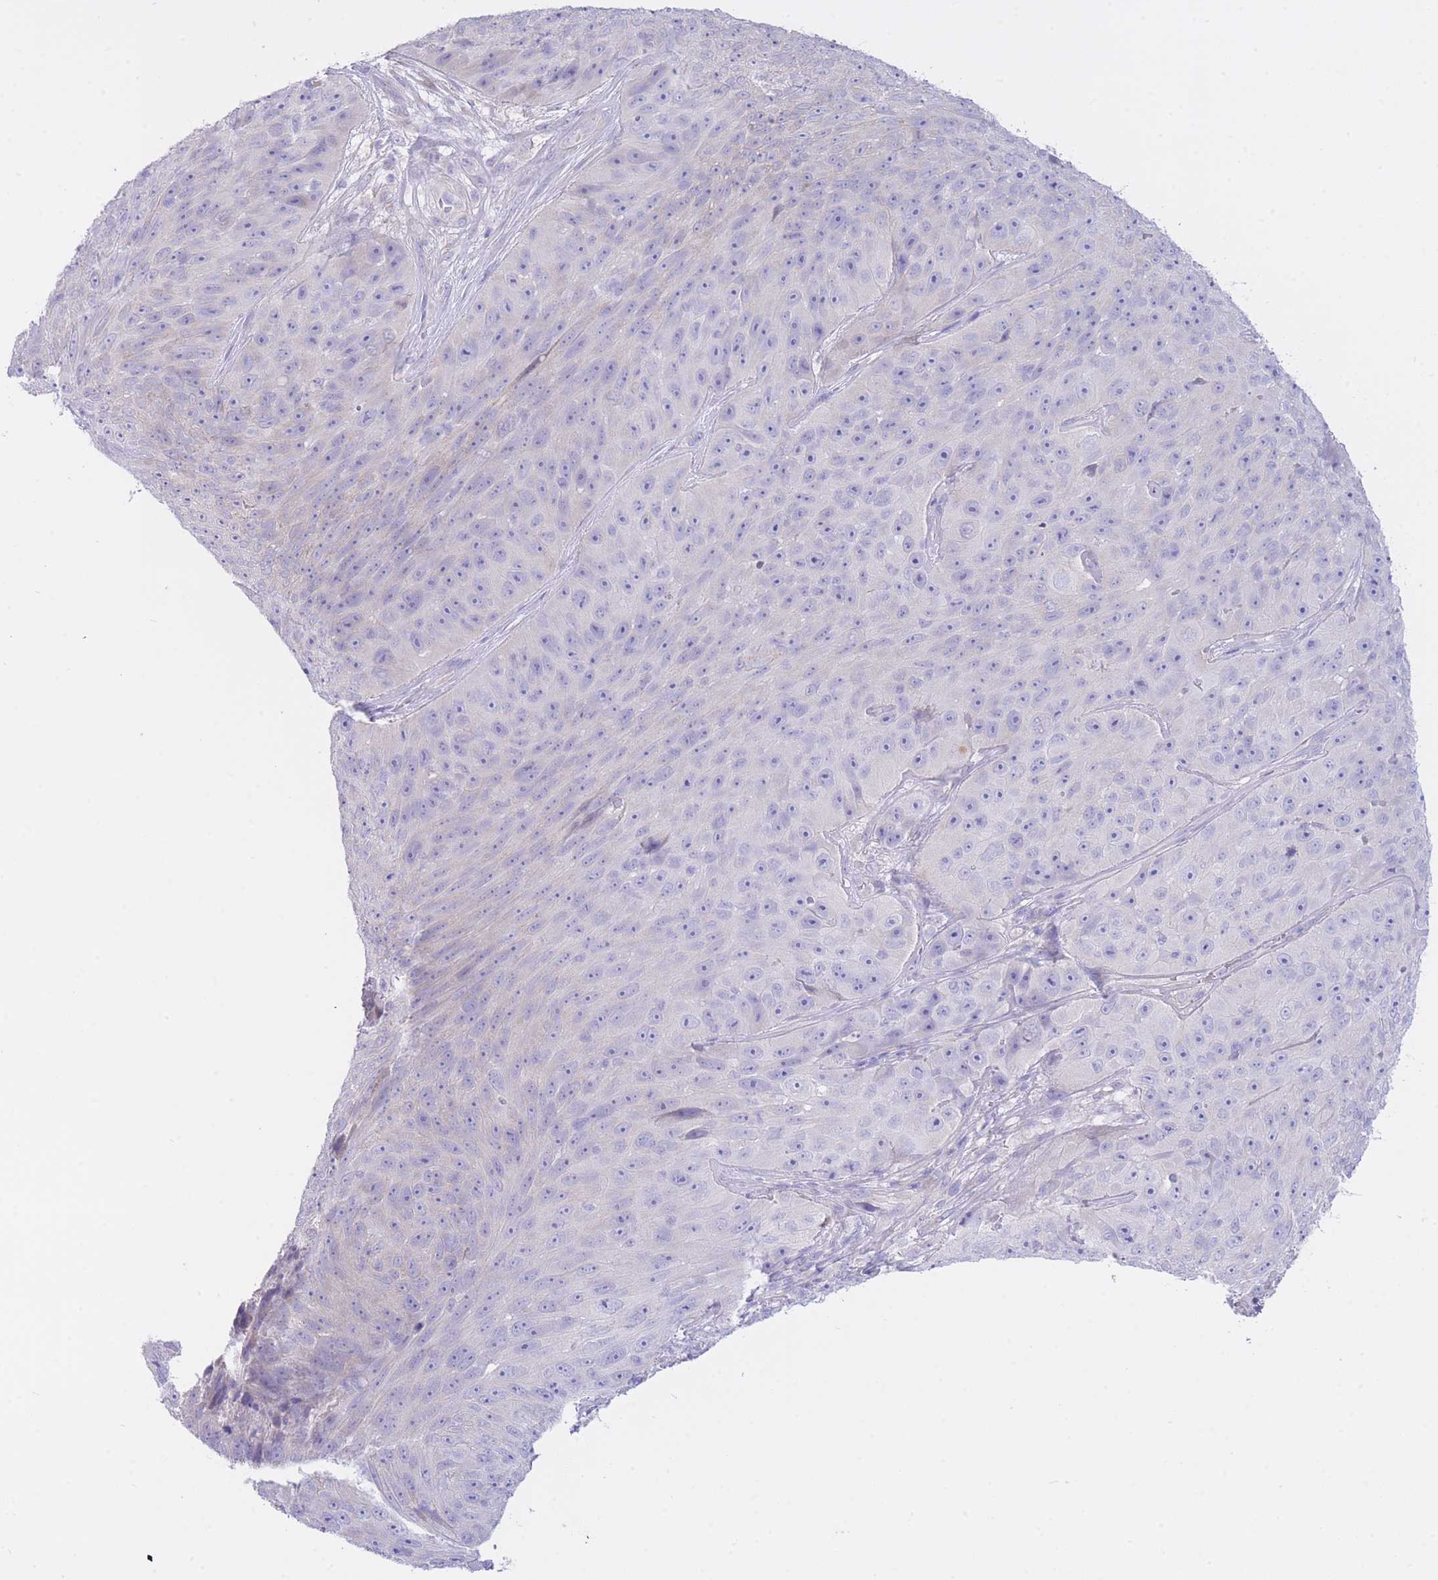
{"staining": {"intensity": "negative", "quantity": "none", "location": "none"}, "tissue": "skin cancer", "cell_type": "Tumor cells", "image_type": "cancer", "snomed": [{"axis": "morphology", "description": "Squamous cell carcinoma, NOS"}, {"axis": "topography", "description": "Skin"}], "caption": "Tumor cells are negative for brown protein staining in skin cancer.", "gene": "PGM1", "patient": {"sex": "female", "age": 87}}